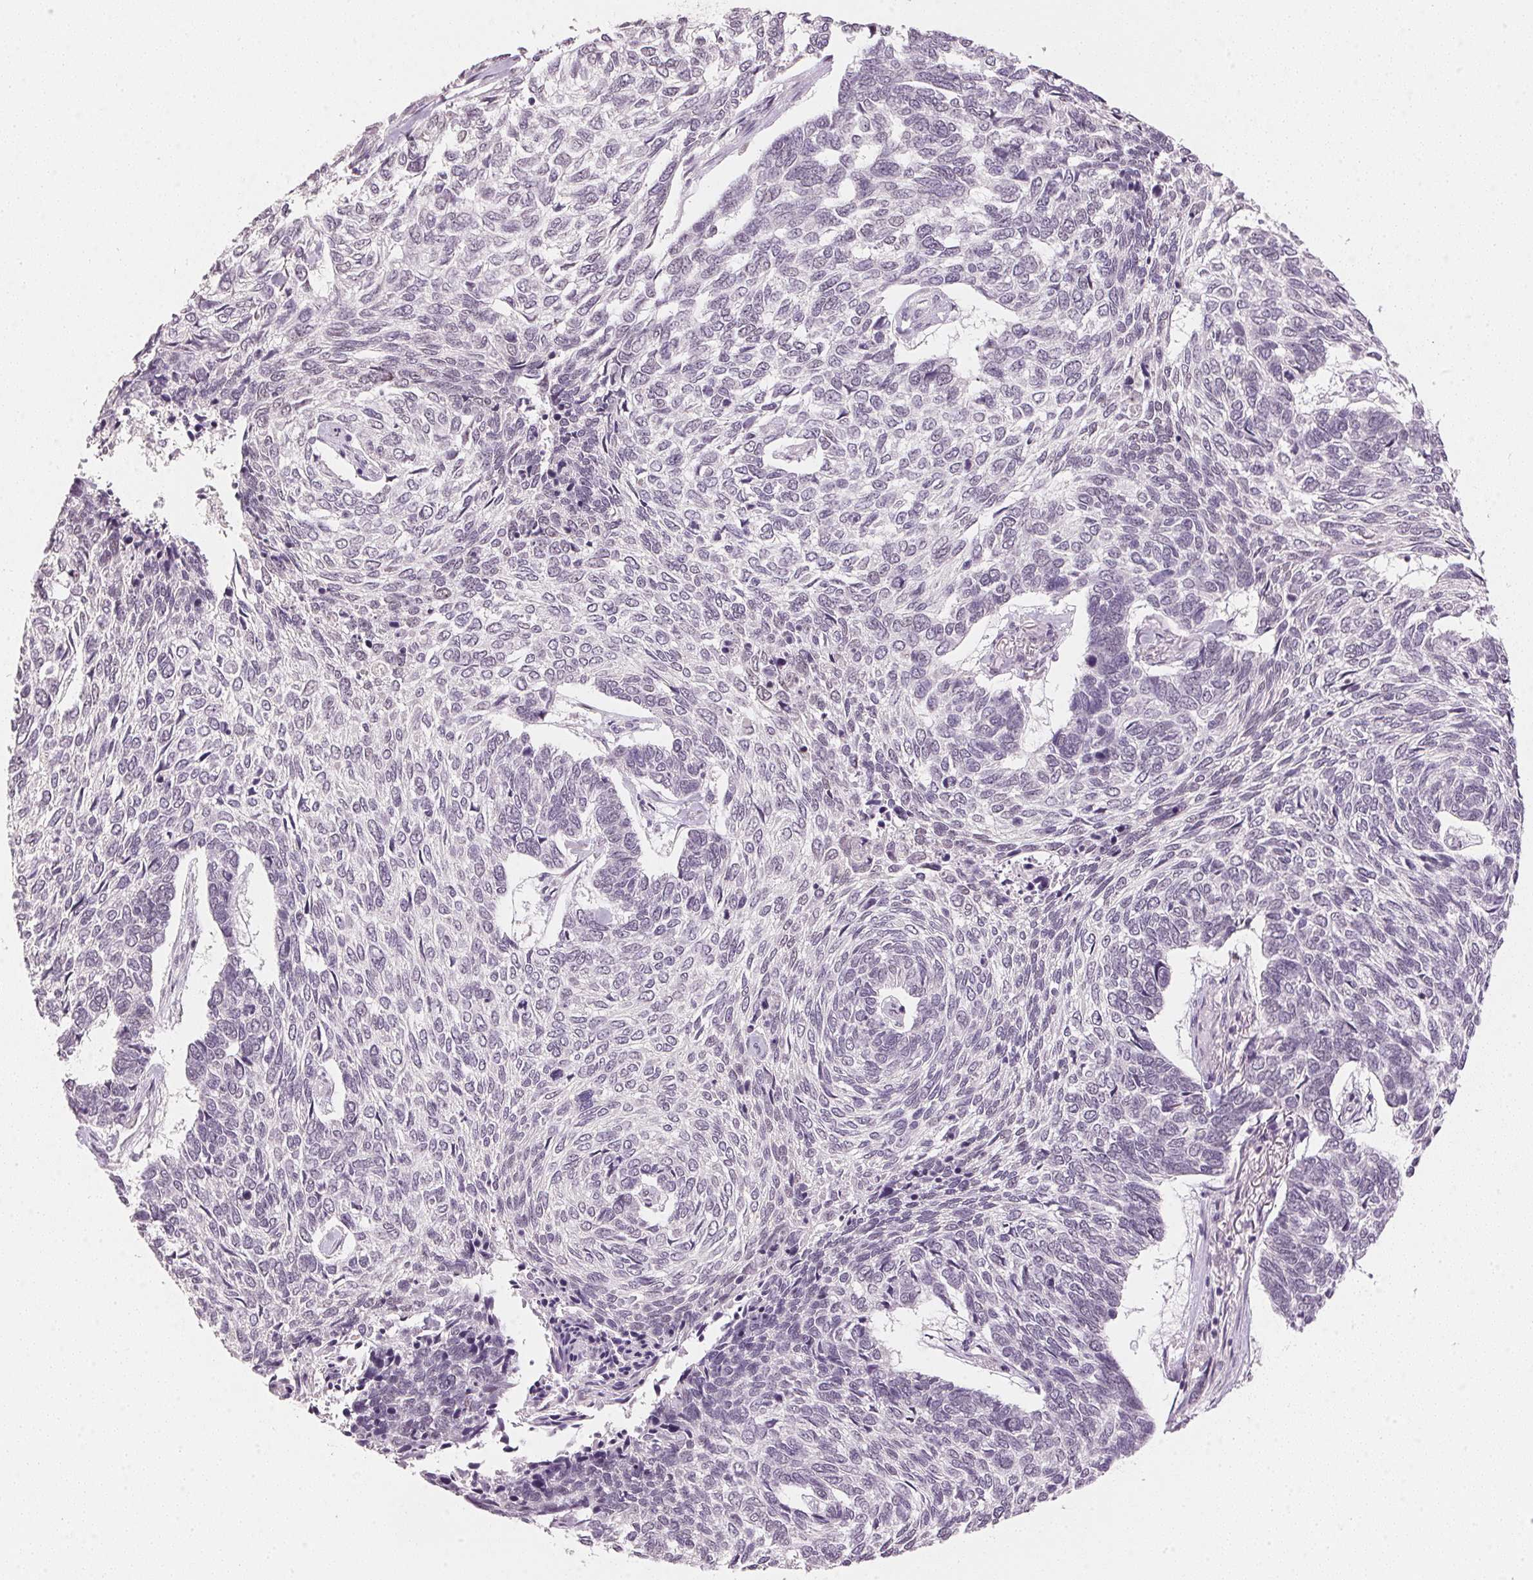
{"staining": {"intensity": "negative", "quantity": "none", "location": "none"}, "tissue": "skin cancer", "cell_type": "Tumor cells", "image_type": "cancer", "snomed": [{"axis": "morphology", "description": "Basal cell carcinoma"}, {"axis": "topography", "description": "Skin"}], "caption": "Tumor cells are negative for protein expression in human skin basal cell carcinoma.", "gene": "POLR3G", "patient": {"sex": "female", "age": 65}}